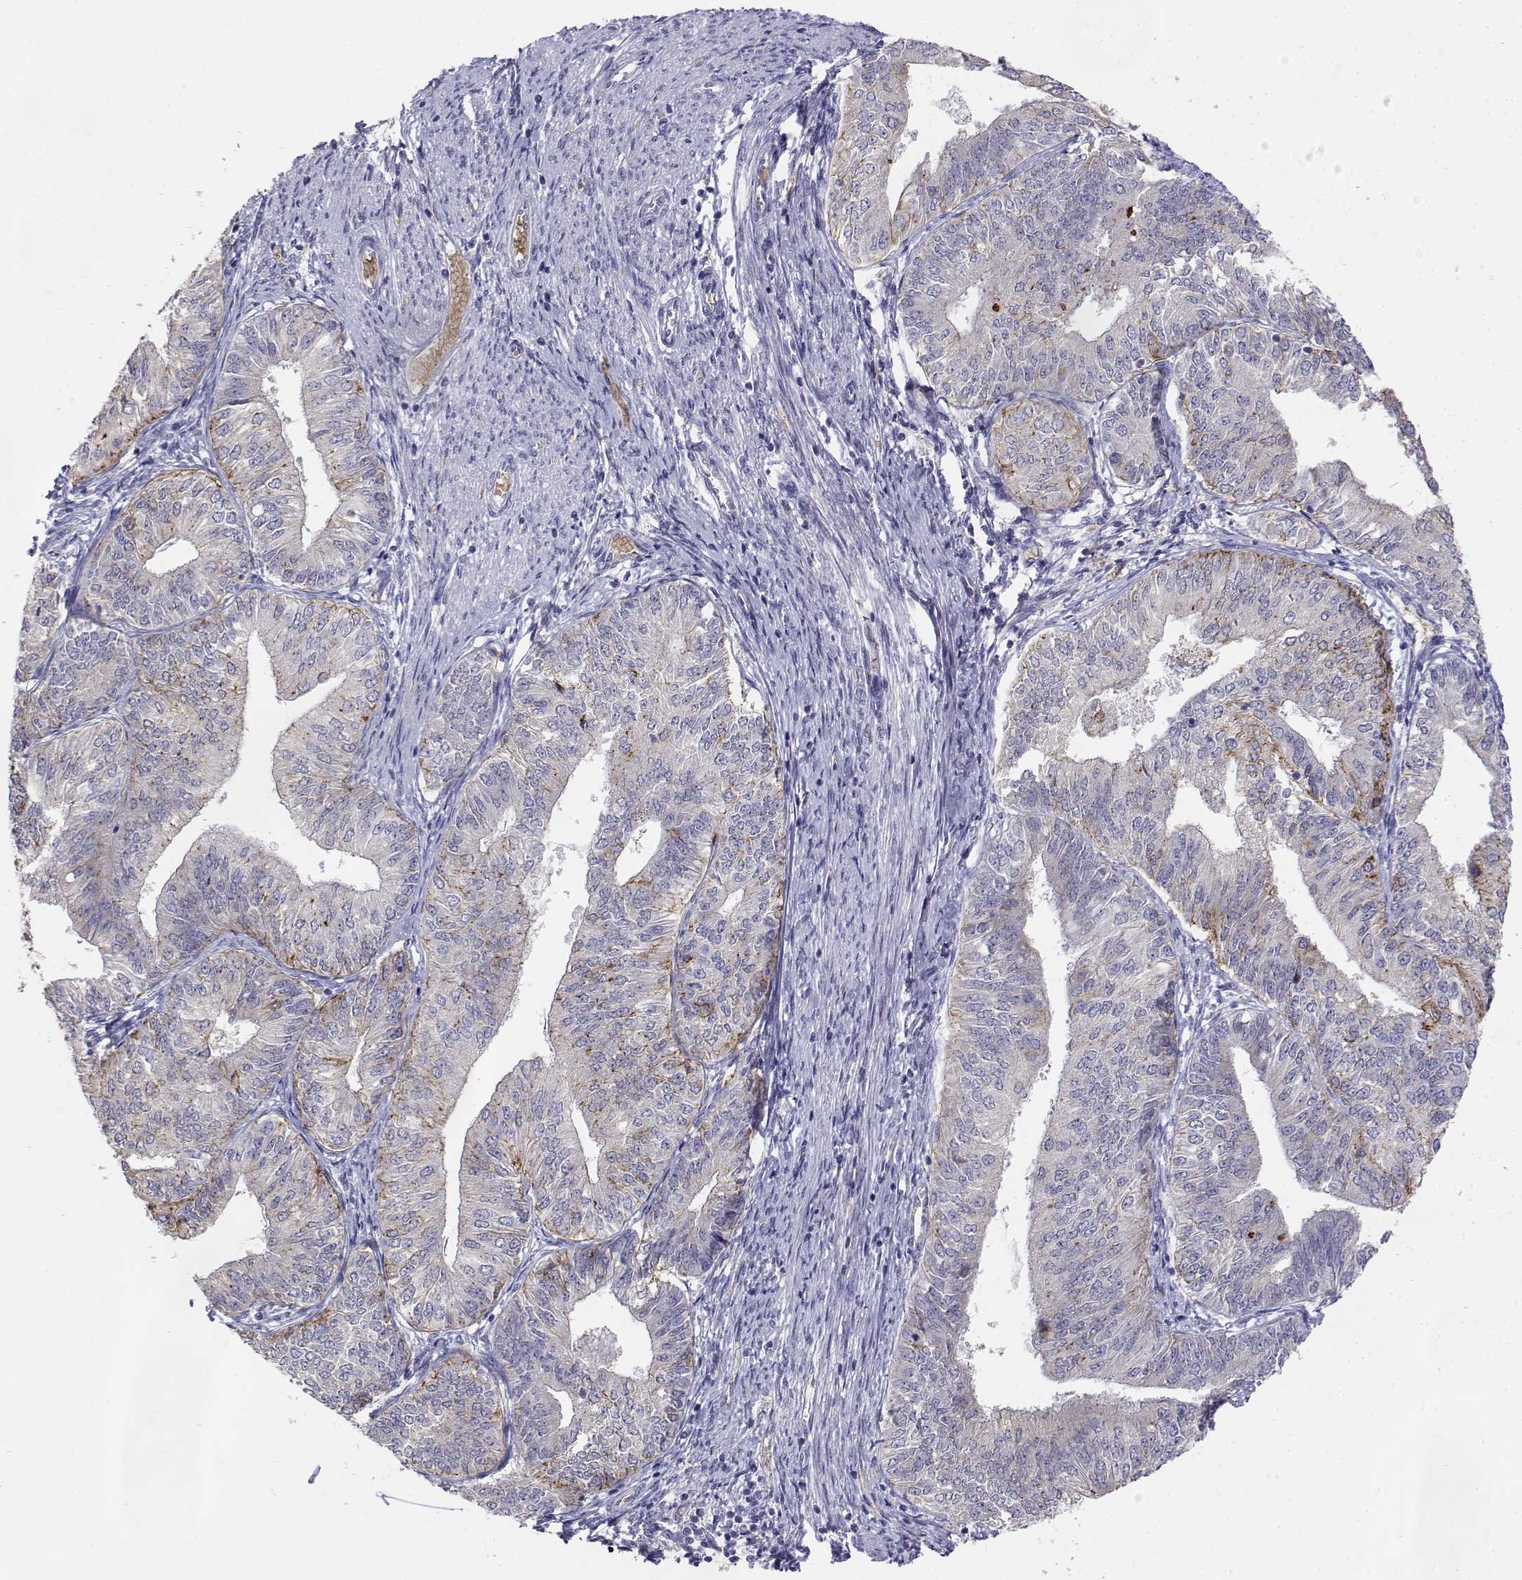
{"staining": {"intensity": "negative", "quantity": "none", "location": "none"}, "tissue": "endometrial cancer", "cell_type": "Tumor cells", "image_type": "cancer", "snomed": [{"axis": "morphology", "description": "Adenocarcinoma, NOS"}, {"axis": "topography", "description": "Endometrium"}], "caption": "Immunohistochemical staining of human adenocarcinoma (endometrial) demonstrates no significant positivity in tumor cells. (IHC, brightfield microscopy, high magnification).", "gene": "CADM1", "patient": {"sex": "female", "age": 58}}